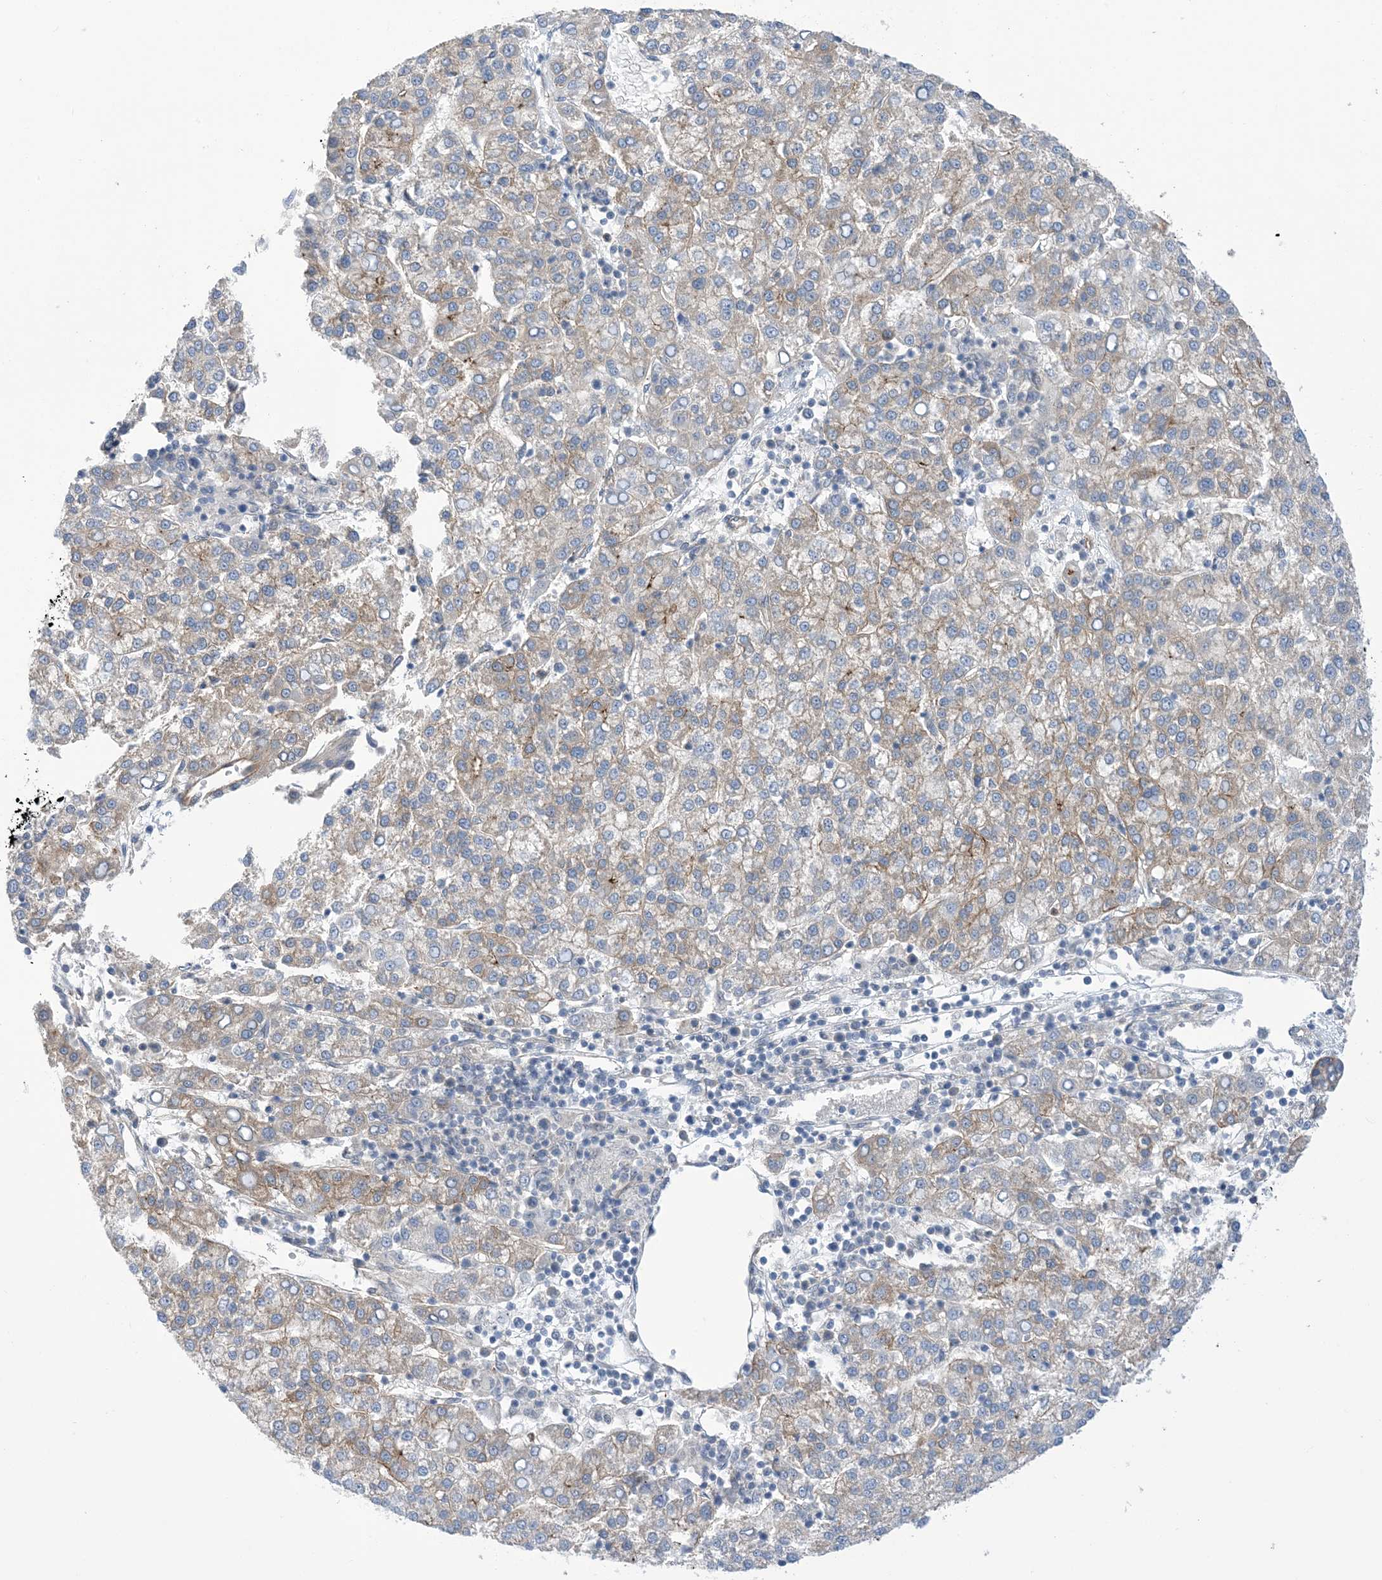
{"staining": {"intensity": "weak", "quantity": ">75%", "location": "cytoplasmic/membranous"}, "tissue": "liver cancer", "cell_type": "Tumor cells", "image_type": "cancer", "snomed": [{"axis": "morphology", "description": "Carcinoma, Hepatocellular, NOS"}, {"axis": "topography", "description": "Liver"}], "caption": "Protein analysis of liver cancer (hepatocellular carcinoma) tissue exhibits weak cytoplasmic/membranous expression in approximately >75% of tumor cells.", "gene": "EHBP1", "patient": {"sex": "female", "age": 58}}